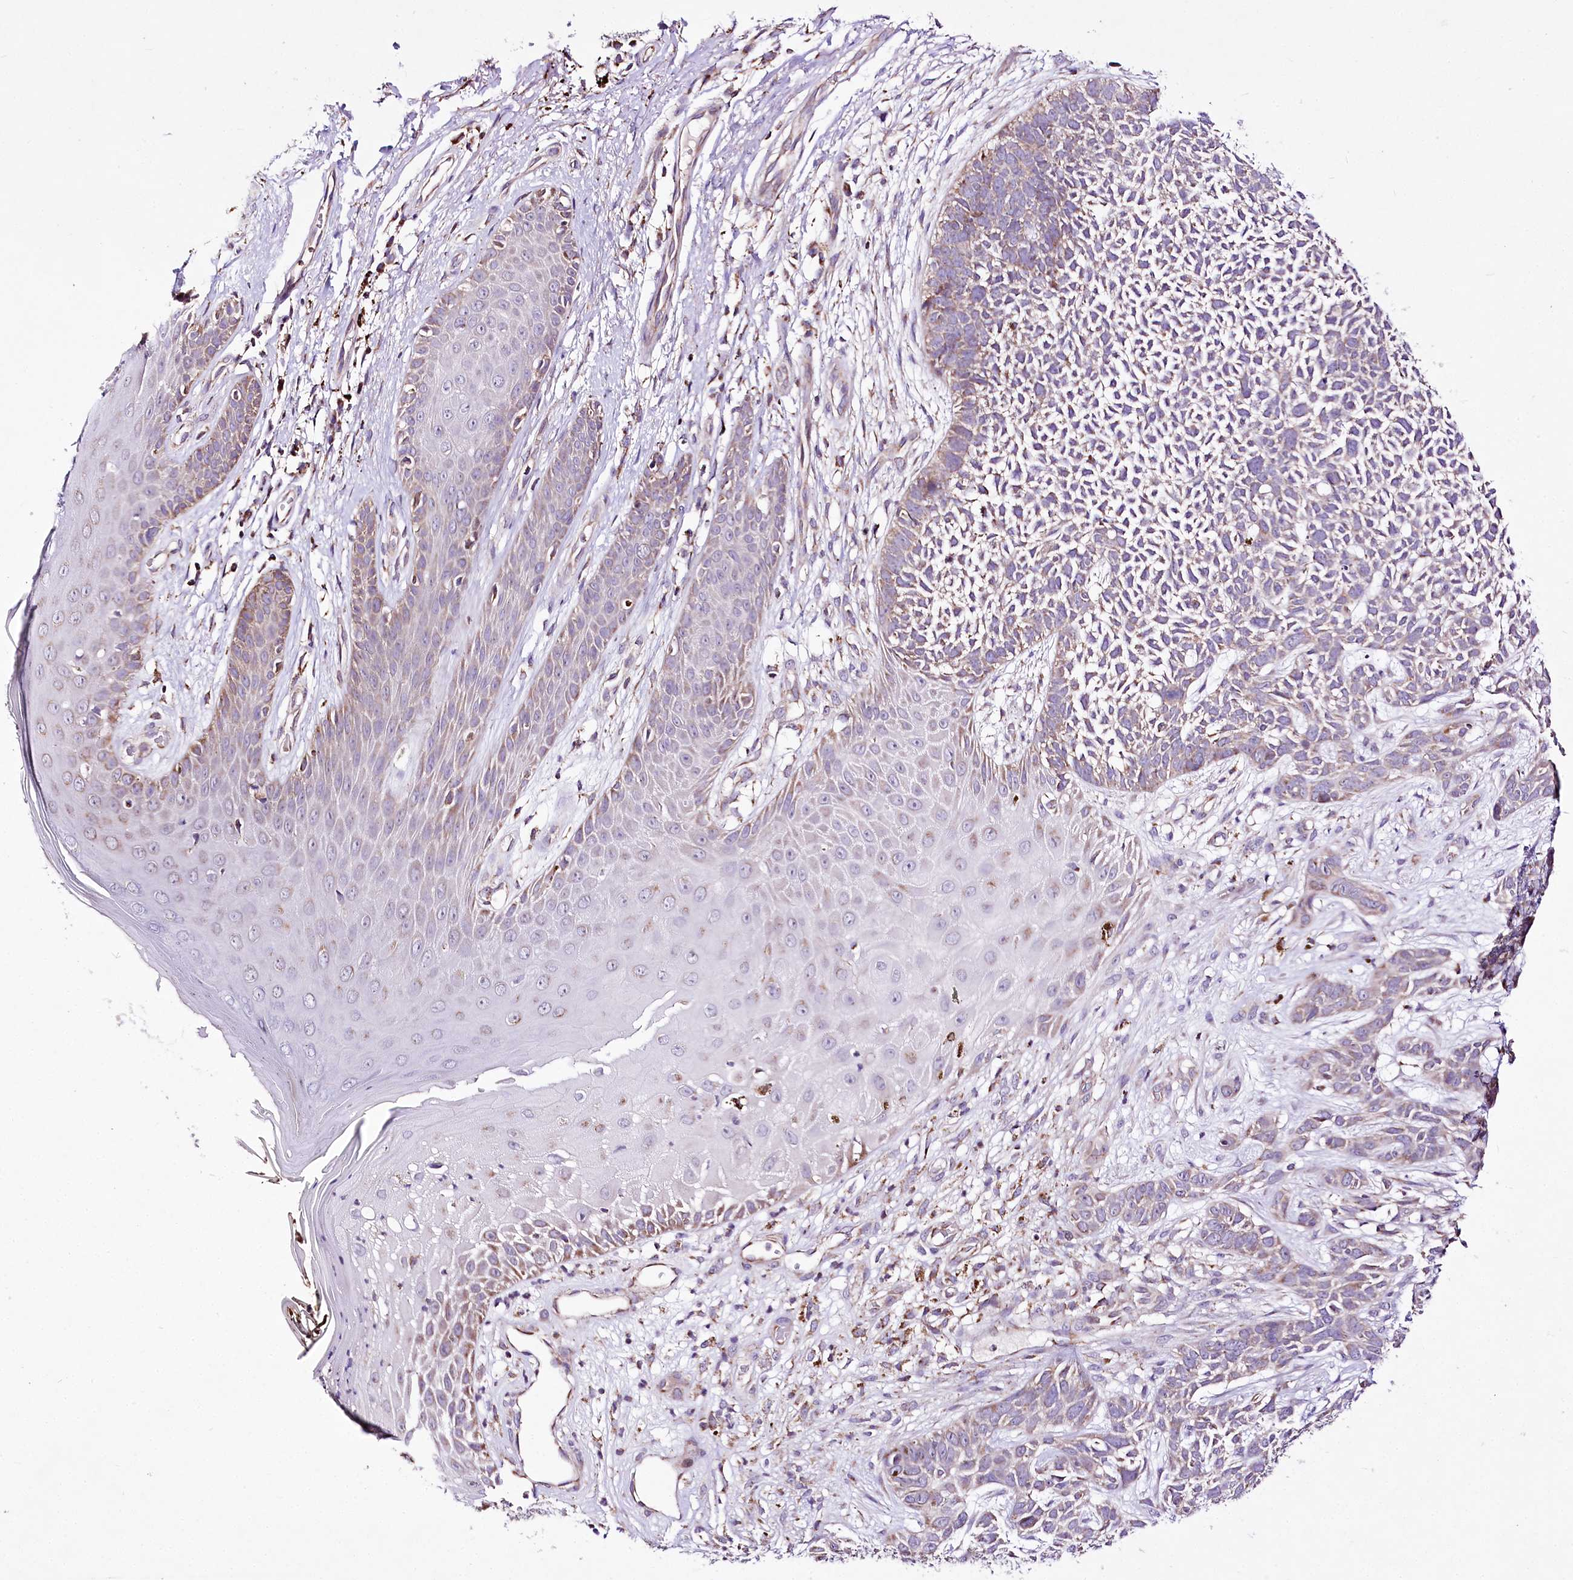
{"staining": {"intensity": "moderate", "quantity": "<25%", "location": "cytoplasmic/membranous"}, "tissue": "skin cancer", "cell_type": "Tumor cells", "image_type": "cancer", "snomed": [{"axis": "morphology", "description": "Basal cell carcinoma"}, {"axis": "topography", "description": "Skin"}], "caption": "Tumor cells display moderate cytoplasmic/membranous expression in approximately <25% of cells in skin cancer (basal cell carcinoma). (Stains: DAB (3,3'-diaminobenzidine) in brown, nuclei in blue, Microscopy: brightfield microscopy at high magnification).", "gene": "ATE1", "patient": {"sex": "female", "age": 84}}